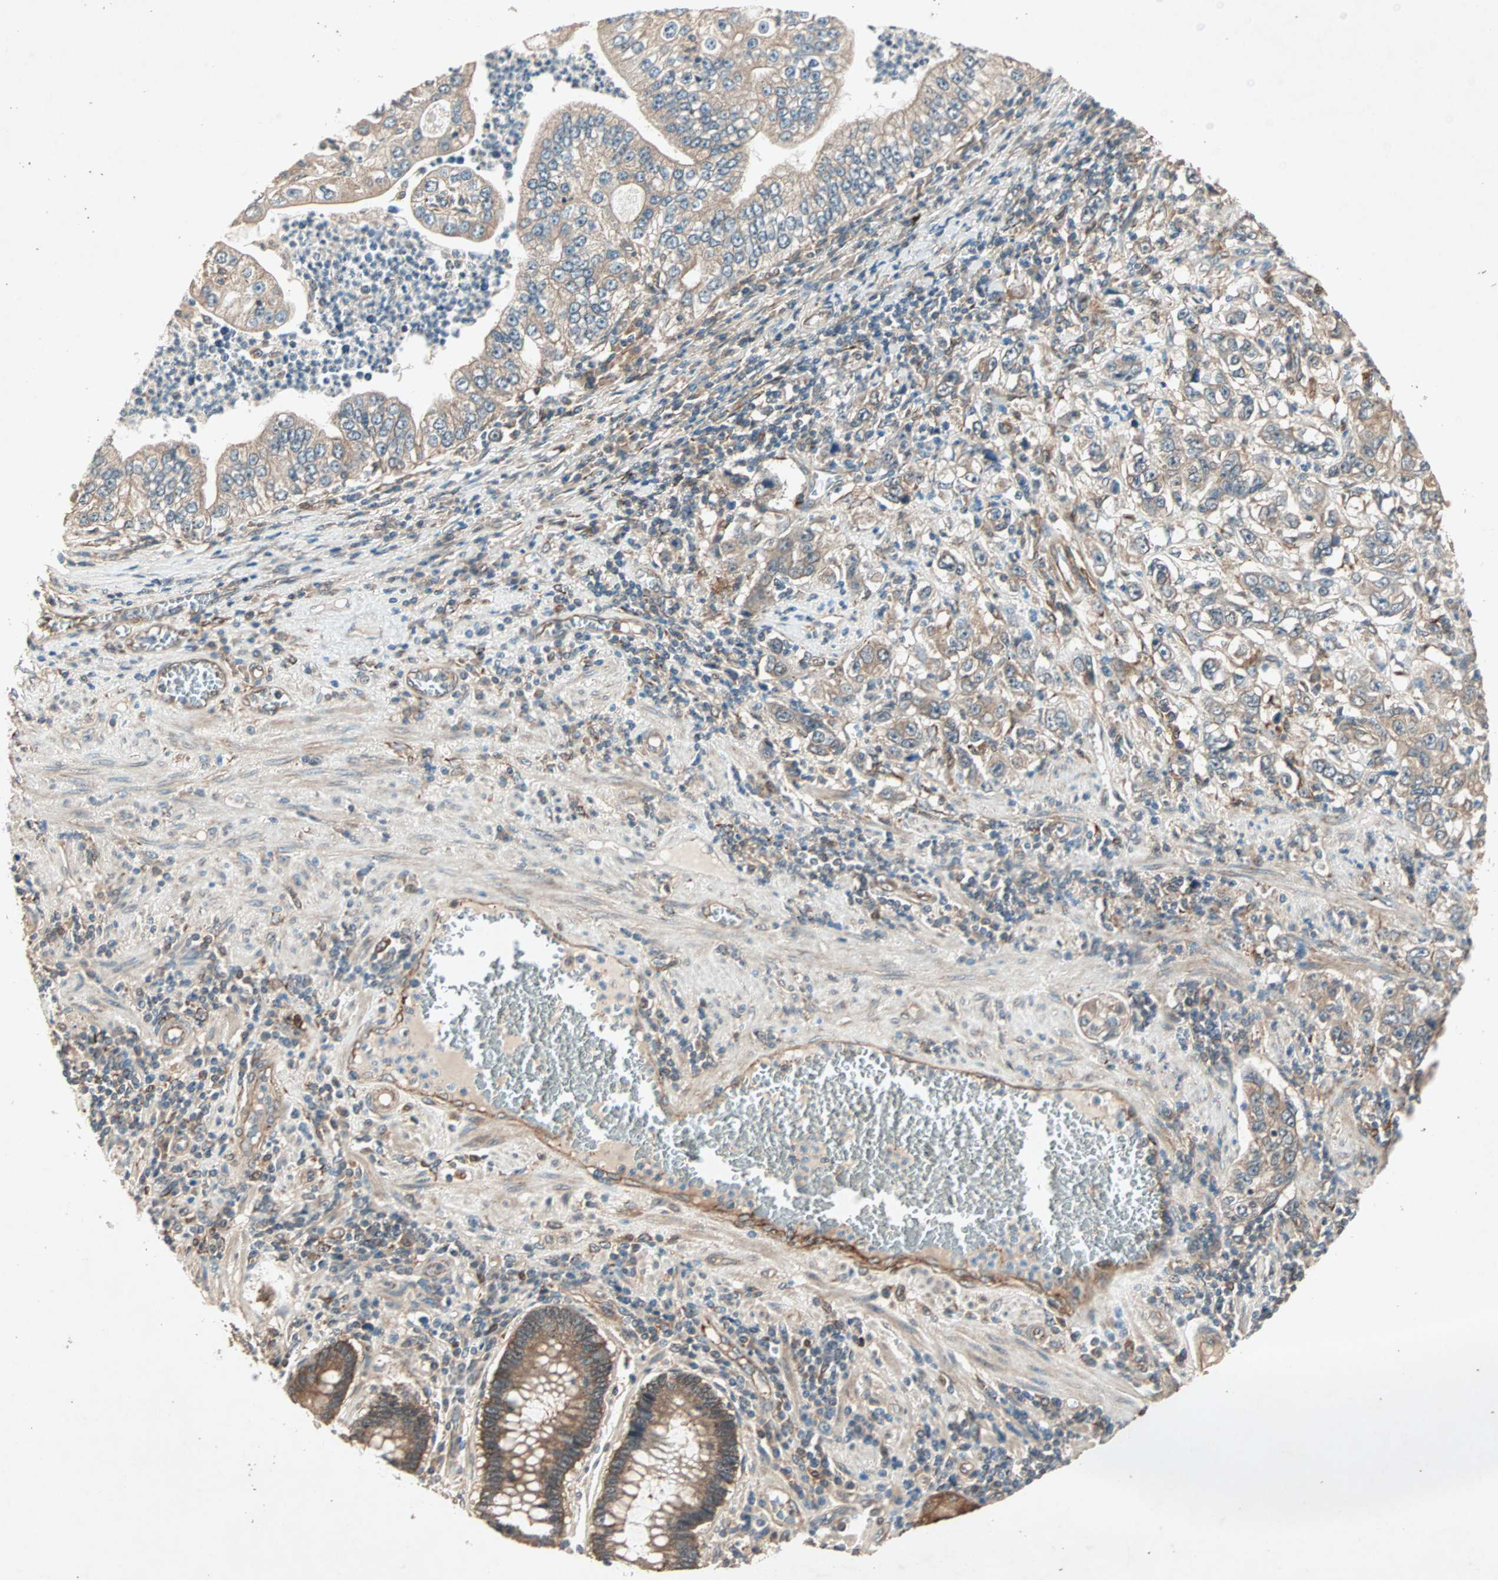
{"staining": {"intensity": "weak", "quantity": "25%-75%", "location": "cytoplasmic/membranous"}, "tissue": "stomach cancer", "cell_type": "Tumor cells", "image_type": "cancer", "snomed": [{"axis": "morphology", "description": "Adenocarcinoma, NOS"}, {"axis": "topography", "description": "Stomach, lower"}], "caption": "IHC histopathology image of human stomach cancer stained for a protein (brown), which demonstrates low levels of weak cytoplasmic/membranous expression in approximately 25%-75% of tumor cells.", "gene": "SDSL", "patient": {"sex": "female", "age": 72}}